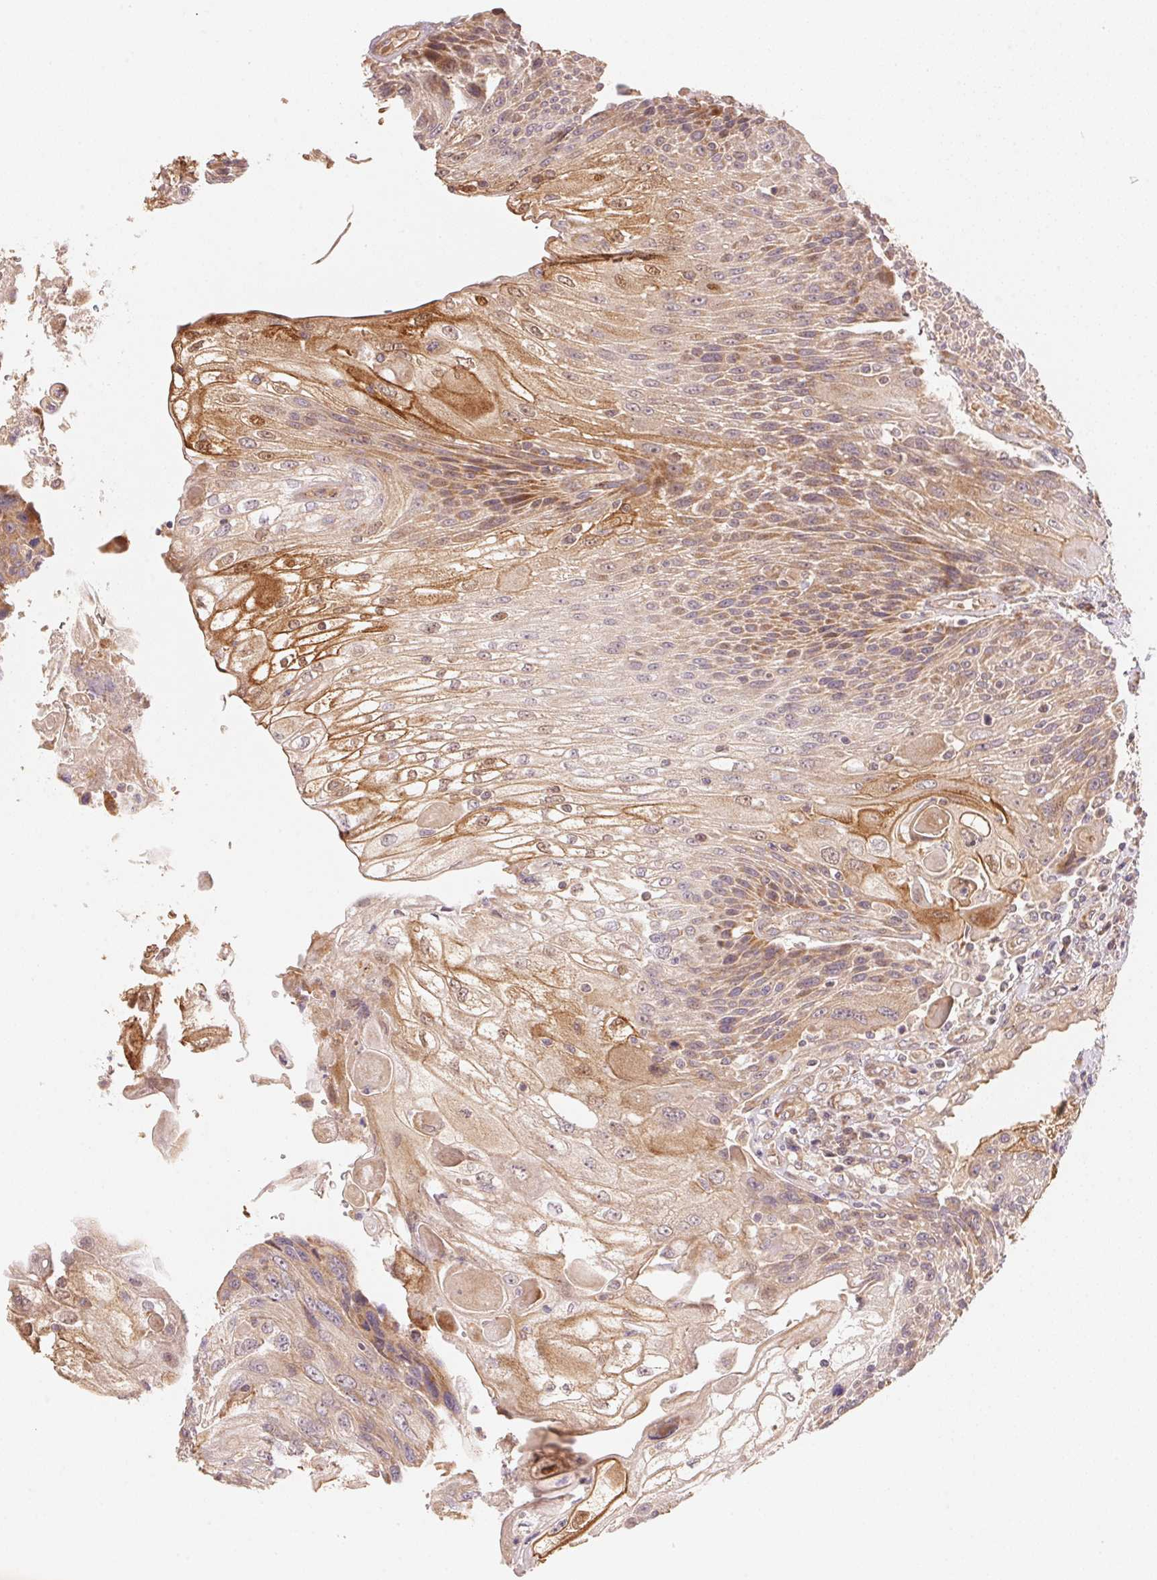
{"staining": {"intensity": "moderate", "quantity": "<25%", "location": "cytoplasmic/membranous"}, "tissue": "urothelial cancer", "cell_type": "Tumor cells", "image_type": "cancer", "snomed": [{"axis": "morphology", "description": "Urothelial carcinoma, High grade"}, {"axis": "topography", "description": "Urinary bladder"}], "caption": "A photomicrograph showing moderate cytoplasmic/membranous positivity in approximately <25% of tumor cells in high-grade urothelial carcinoma, as visualized by brown immunohistochemical staining.", "gene": "TNIP2", "patient": {"sex": "female", "age": 70}}